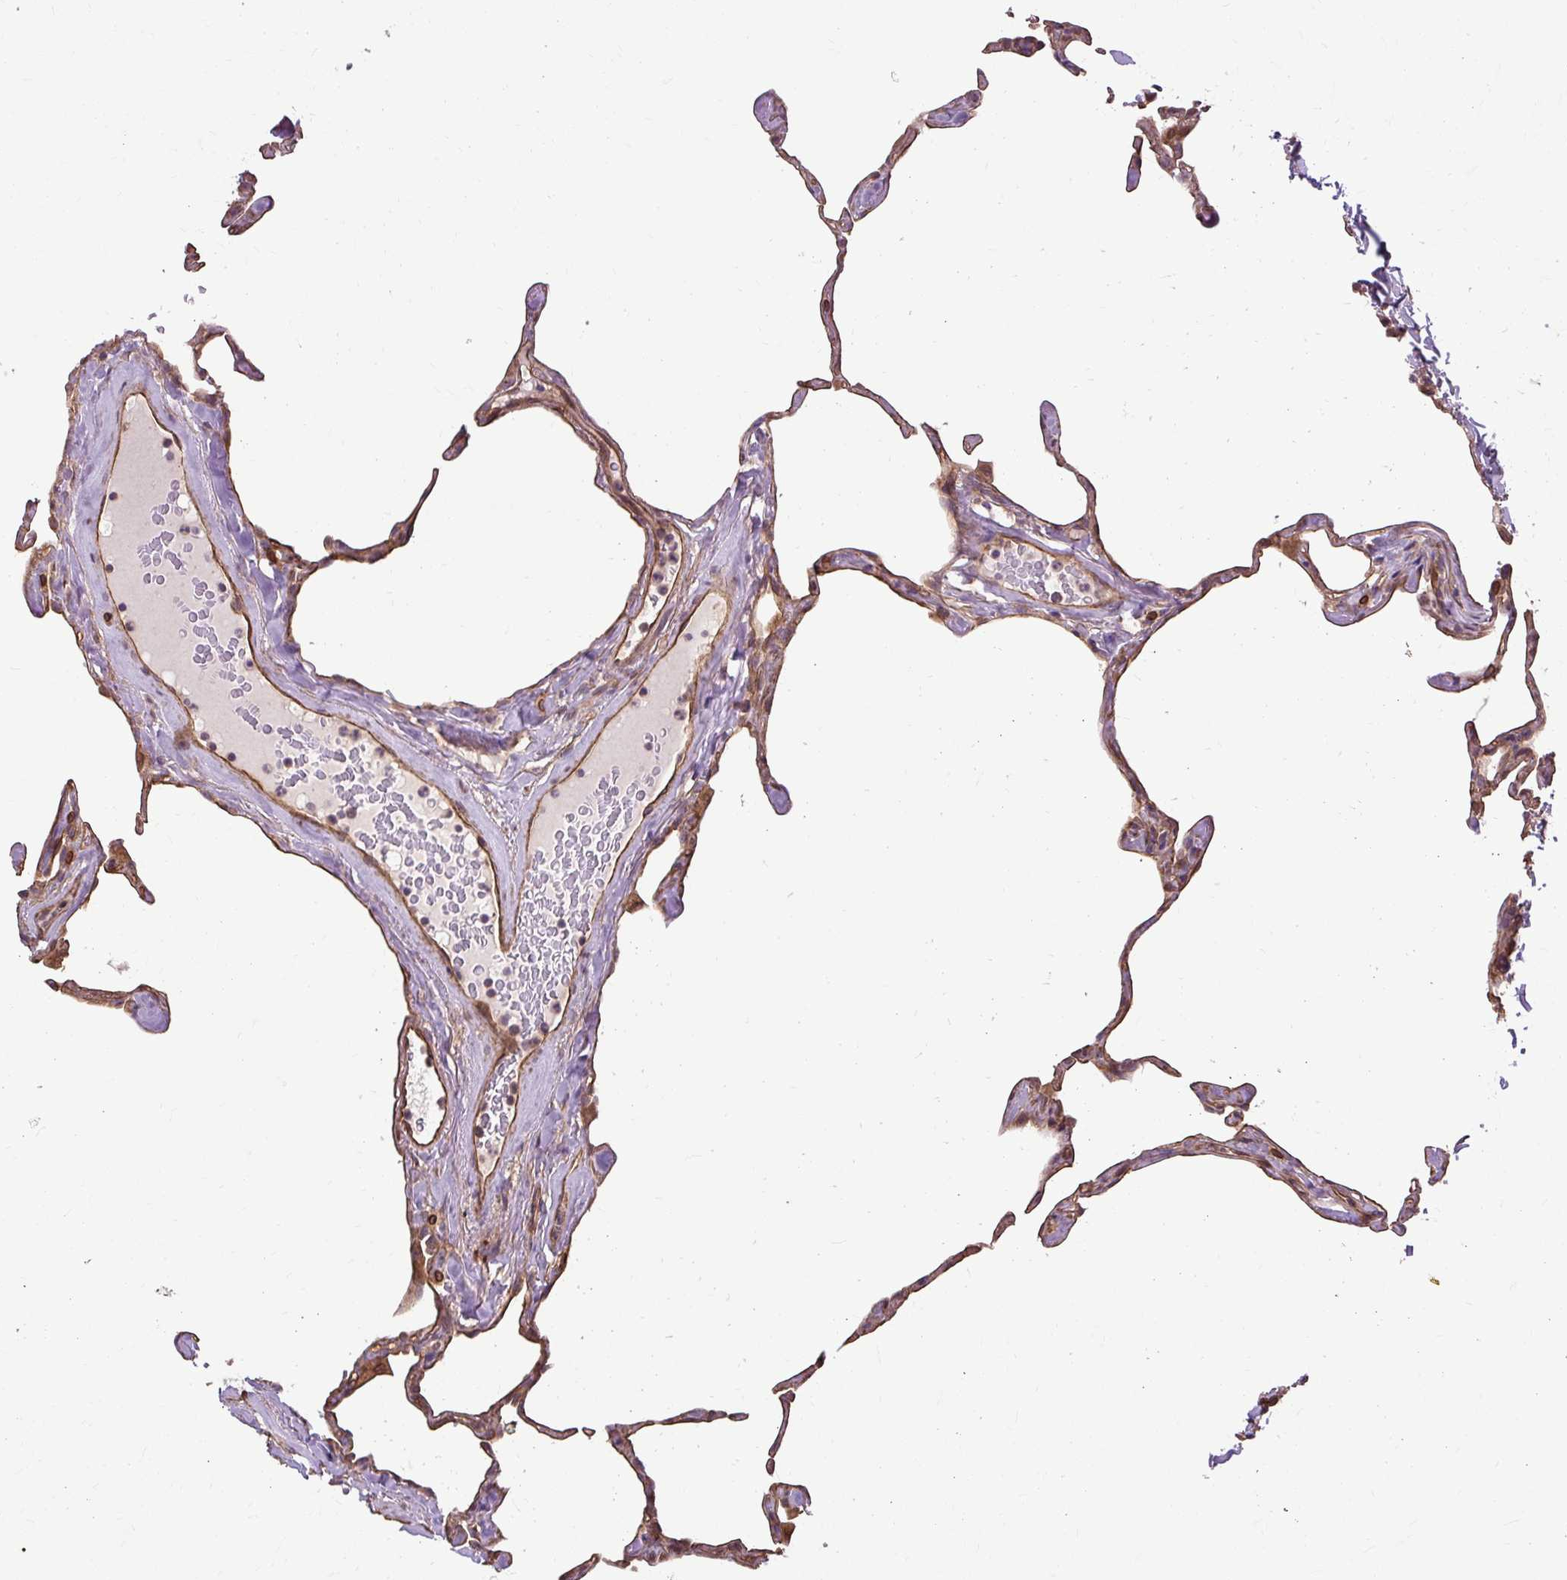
{"staining": {"intensity": "weak", "quantity": "25%-75%", "location": "cytoplasmic/membranous"}, "tissue": "lung", "cell_type": "Alveolar cells", "image_type": "normal", "snomed": [{"axis": "morphology", "description": "Normal tissue, NOS"}, {"axis": "topography", "description": "Lung"}], "caption": "Alveolar cells show low levels of weak cytoplasmic/membranous positivity in approximately 25%-75% of cells in benign human lung. (DAB (3,3'-diaminobenzidine) IHC with brightfield microscopy, high magnification).", "gene": "FLRT1", "patient": {"sex": "male", "age": 65}}